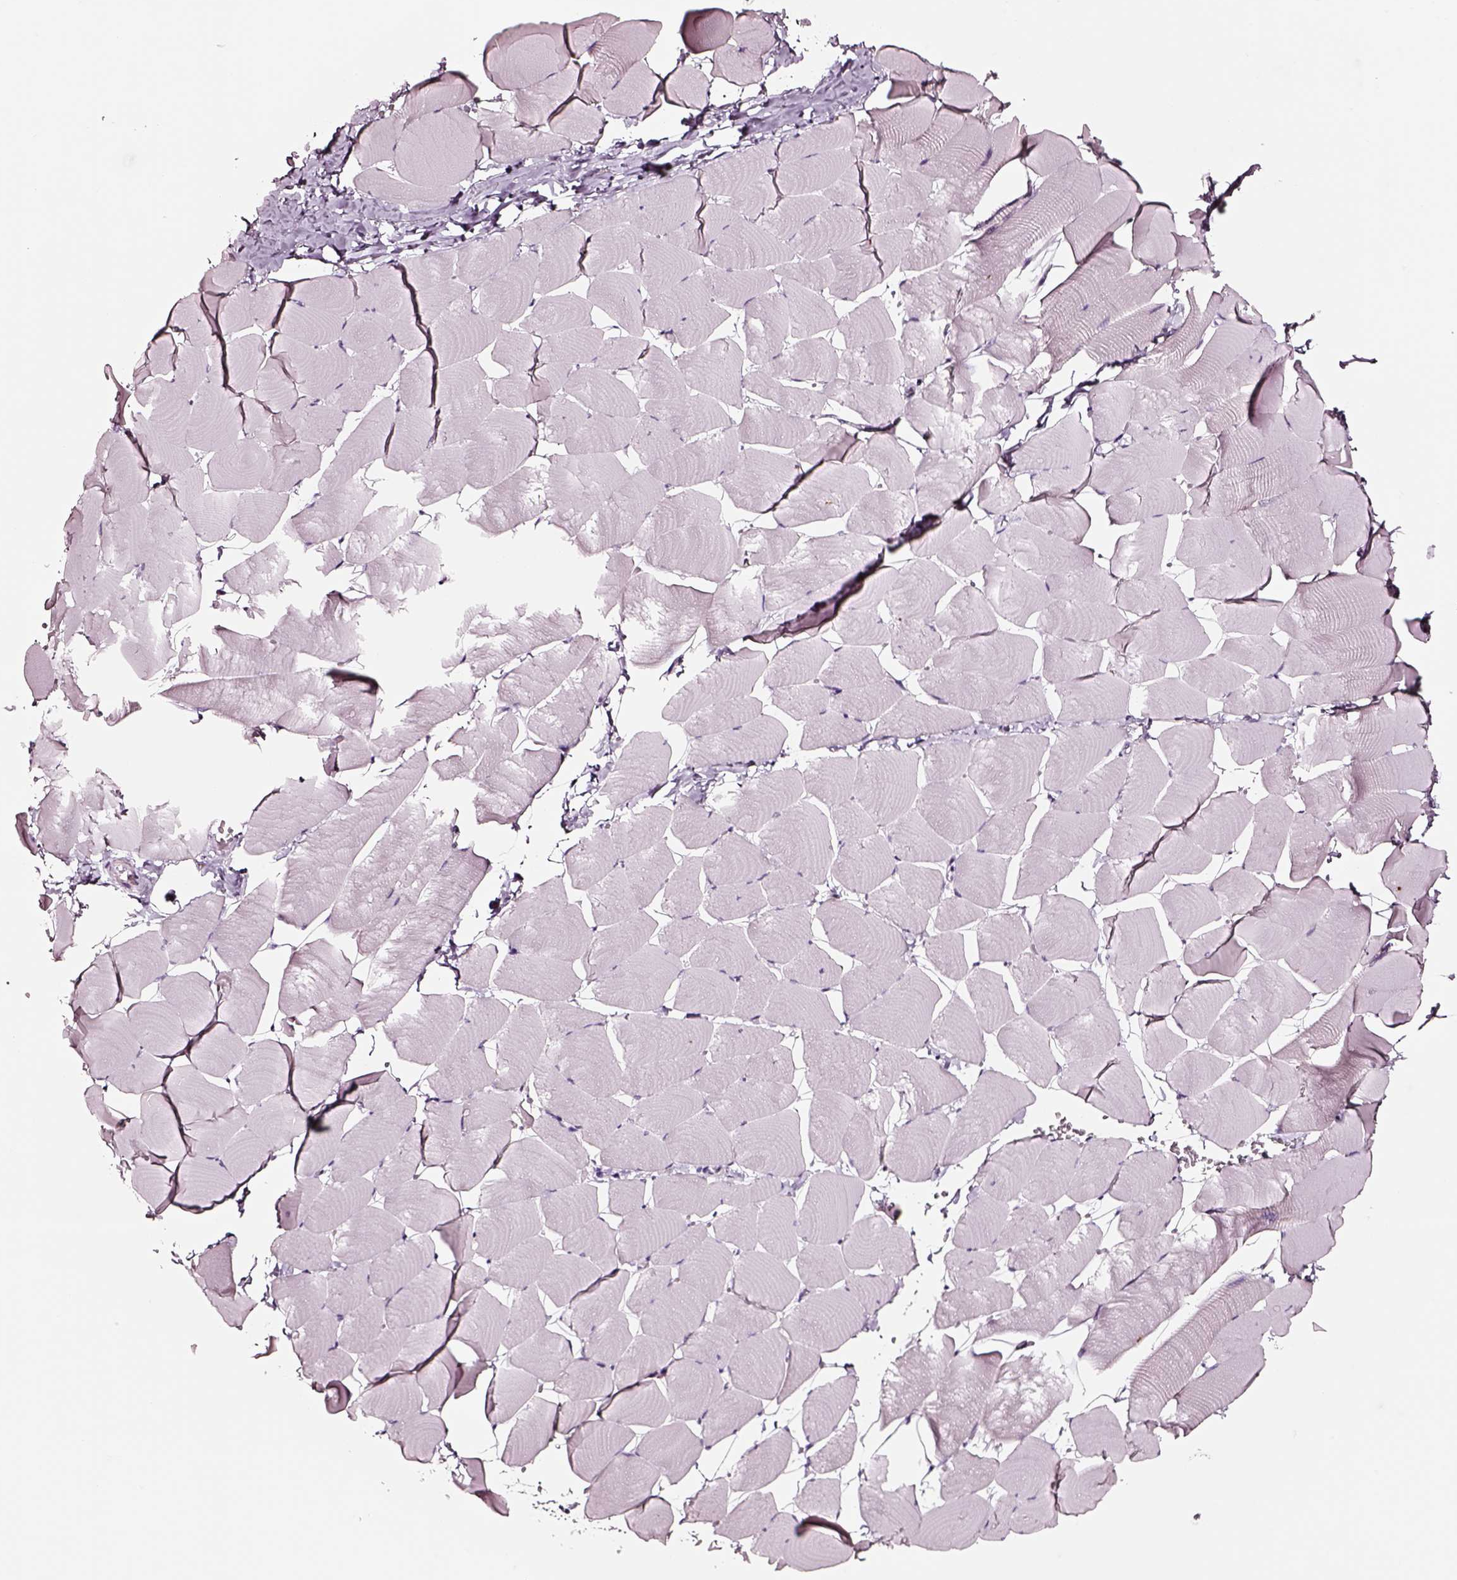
{"staining": {"intensity": "negative", "quantity": "none", "location": "none"}, "tissue": "skeletal muscle", "cell_type": "Myocytes", "image_type": "normal", "snomed": [{"axis": "morphology", "description": "Normal tissue, NOS"}, {"axis": "topography", "description": "Skeletal muscle"}], "caption": "The histopathology image demonstrates no staining of myocytes in normal skeletal muscle. The staining was performed using DAB (3,3'-diaminobenzidine) to visualize the protein expression in brown, while the nuclei were stained in blue with hematoxylin (Magnification: 20x).", "gene": "TF", "patient": {"sex": "male", "age": 25}}